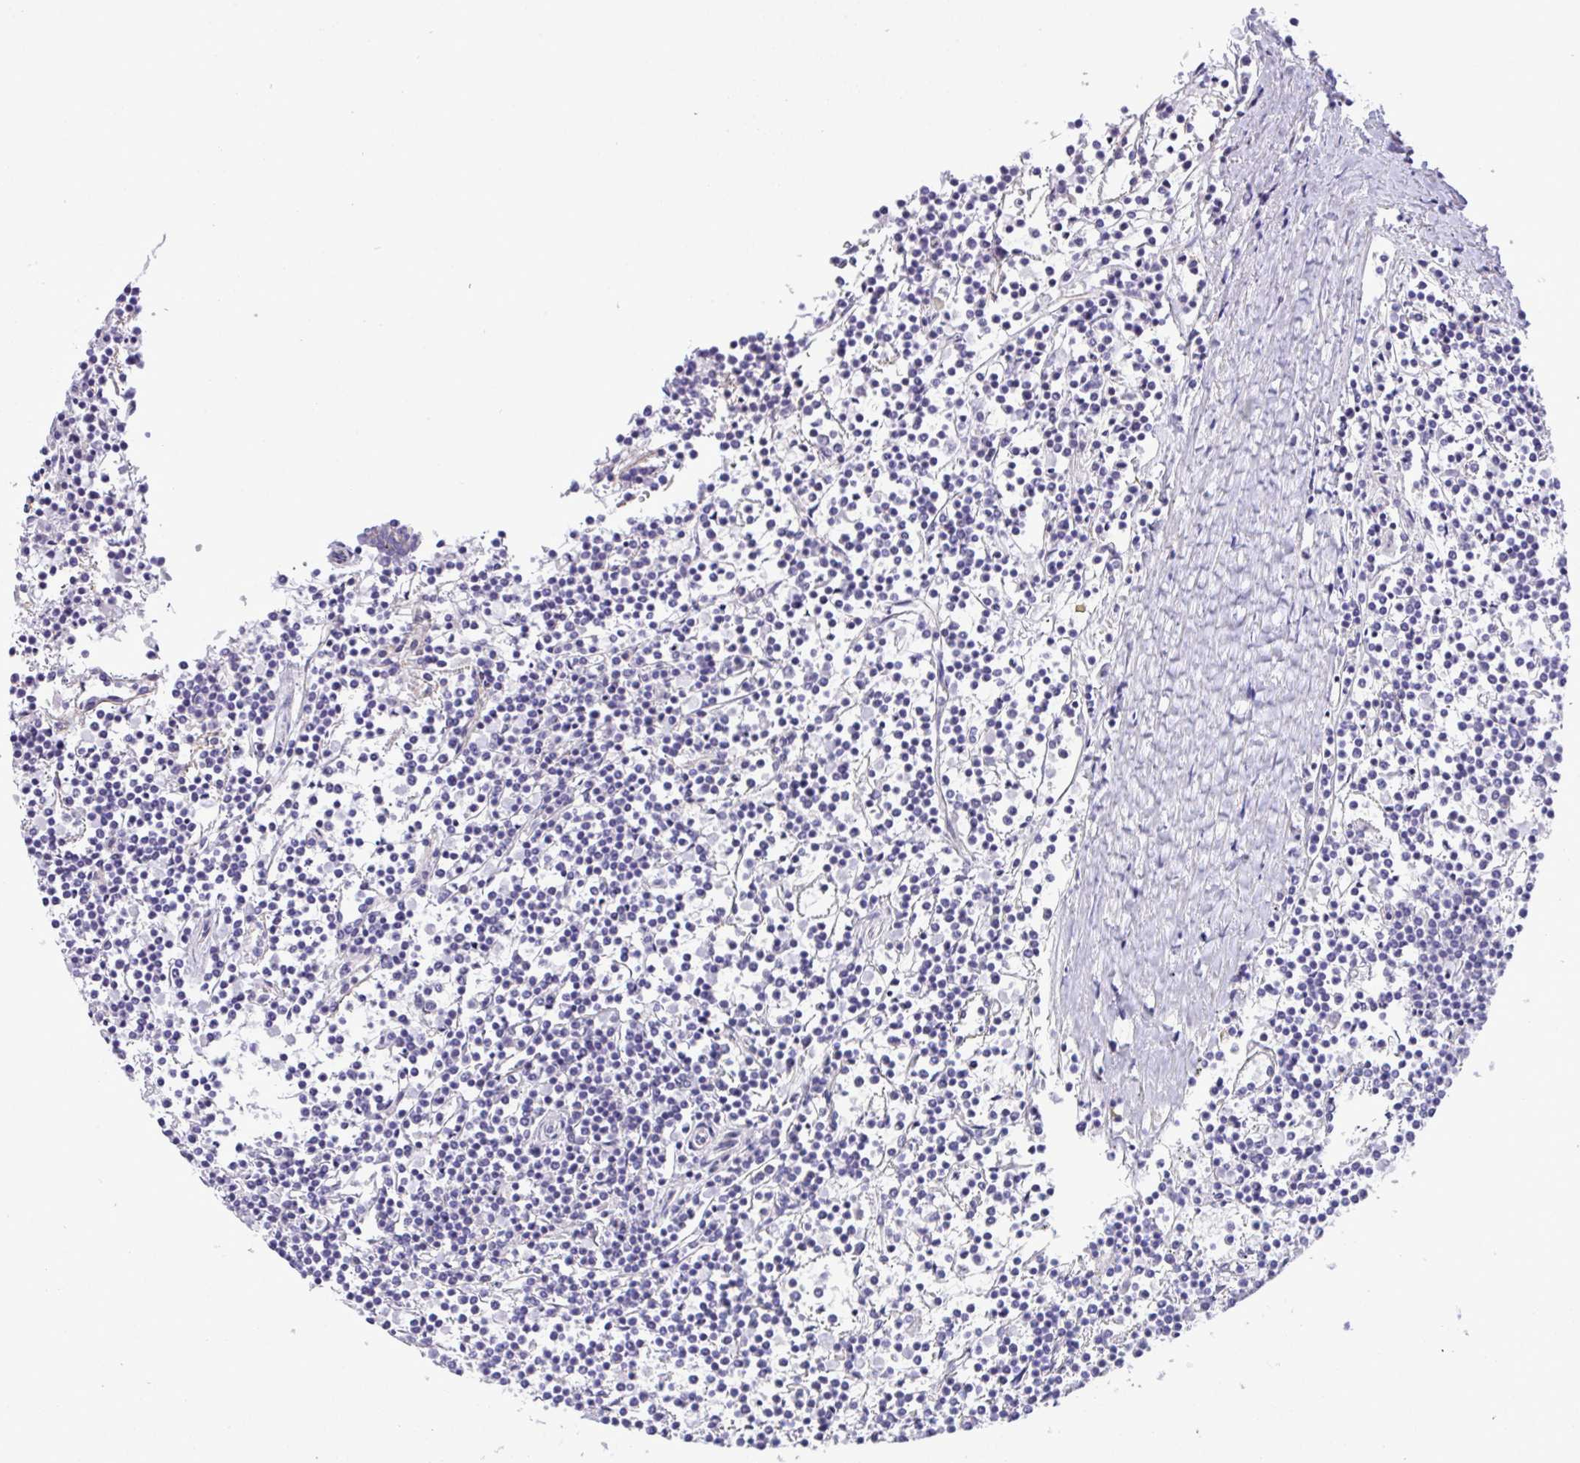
{"staining": {"intensity": "negative", "quantity": "none", "location": "none"}, "tissue": "lymphoma", "cell_type": "Tumor cells", "image_type": "cancer", "snomed": [{"axis": "morphology", "description": "Malignant lymphoma, non-Hodgkin's type, Low grade"}, {"axis": "topography", "description": "Spleen"}], "caption": "IHC histopathology image of human lymphoma stained for a protein (brown), which shows no expression in tumor cells.", "gene": "YBX2", "patient": {"sex": "female", "age": 19}}